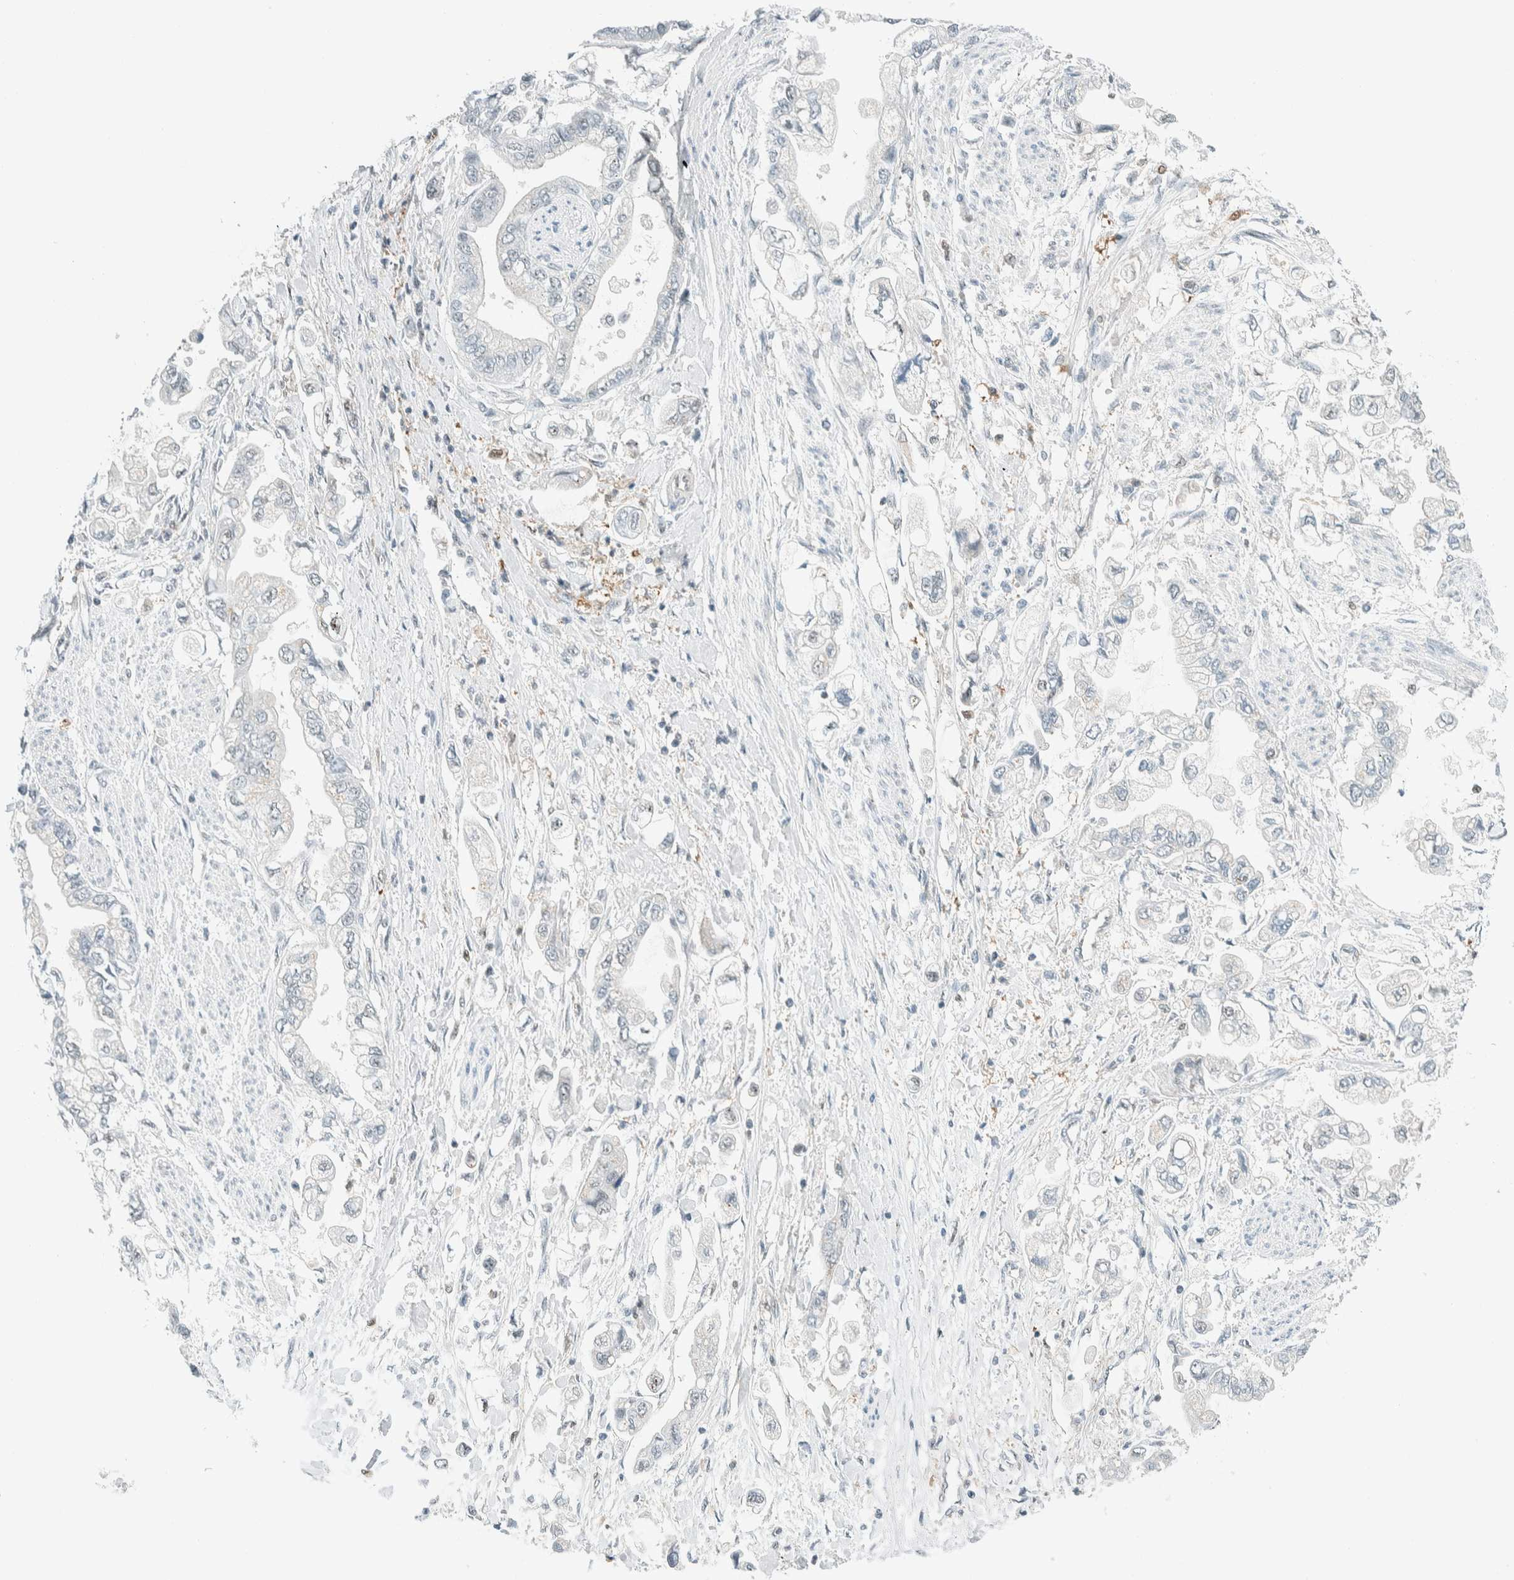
{"staining": {"intensity": "negative", "quantity": "none", "location": "none"}, "tissue": "stomach cancer", "cell_type": "Tumor cells", "image_type": "cancer", "snomed": [{"axis": "morphology", "description": "Normal tissue, NOS"}, {"axis": "morphology", "description": "Adenocarcinoma, NOS"}, {"axis": "topography", "description": "Stomach"}], "caption": "Tumor cells are negative for protein expression in human stomach adenocarcinoma.", "gene": "CYSRT1", "patient": {"sex": "male", "age": 62}}